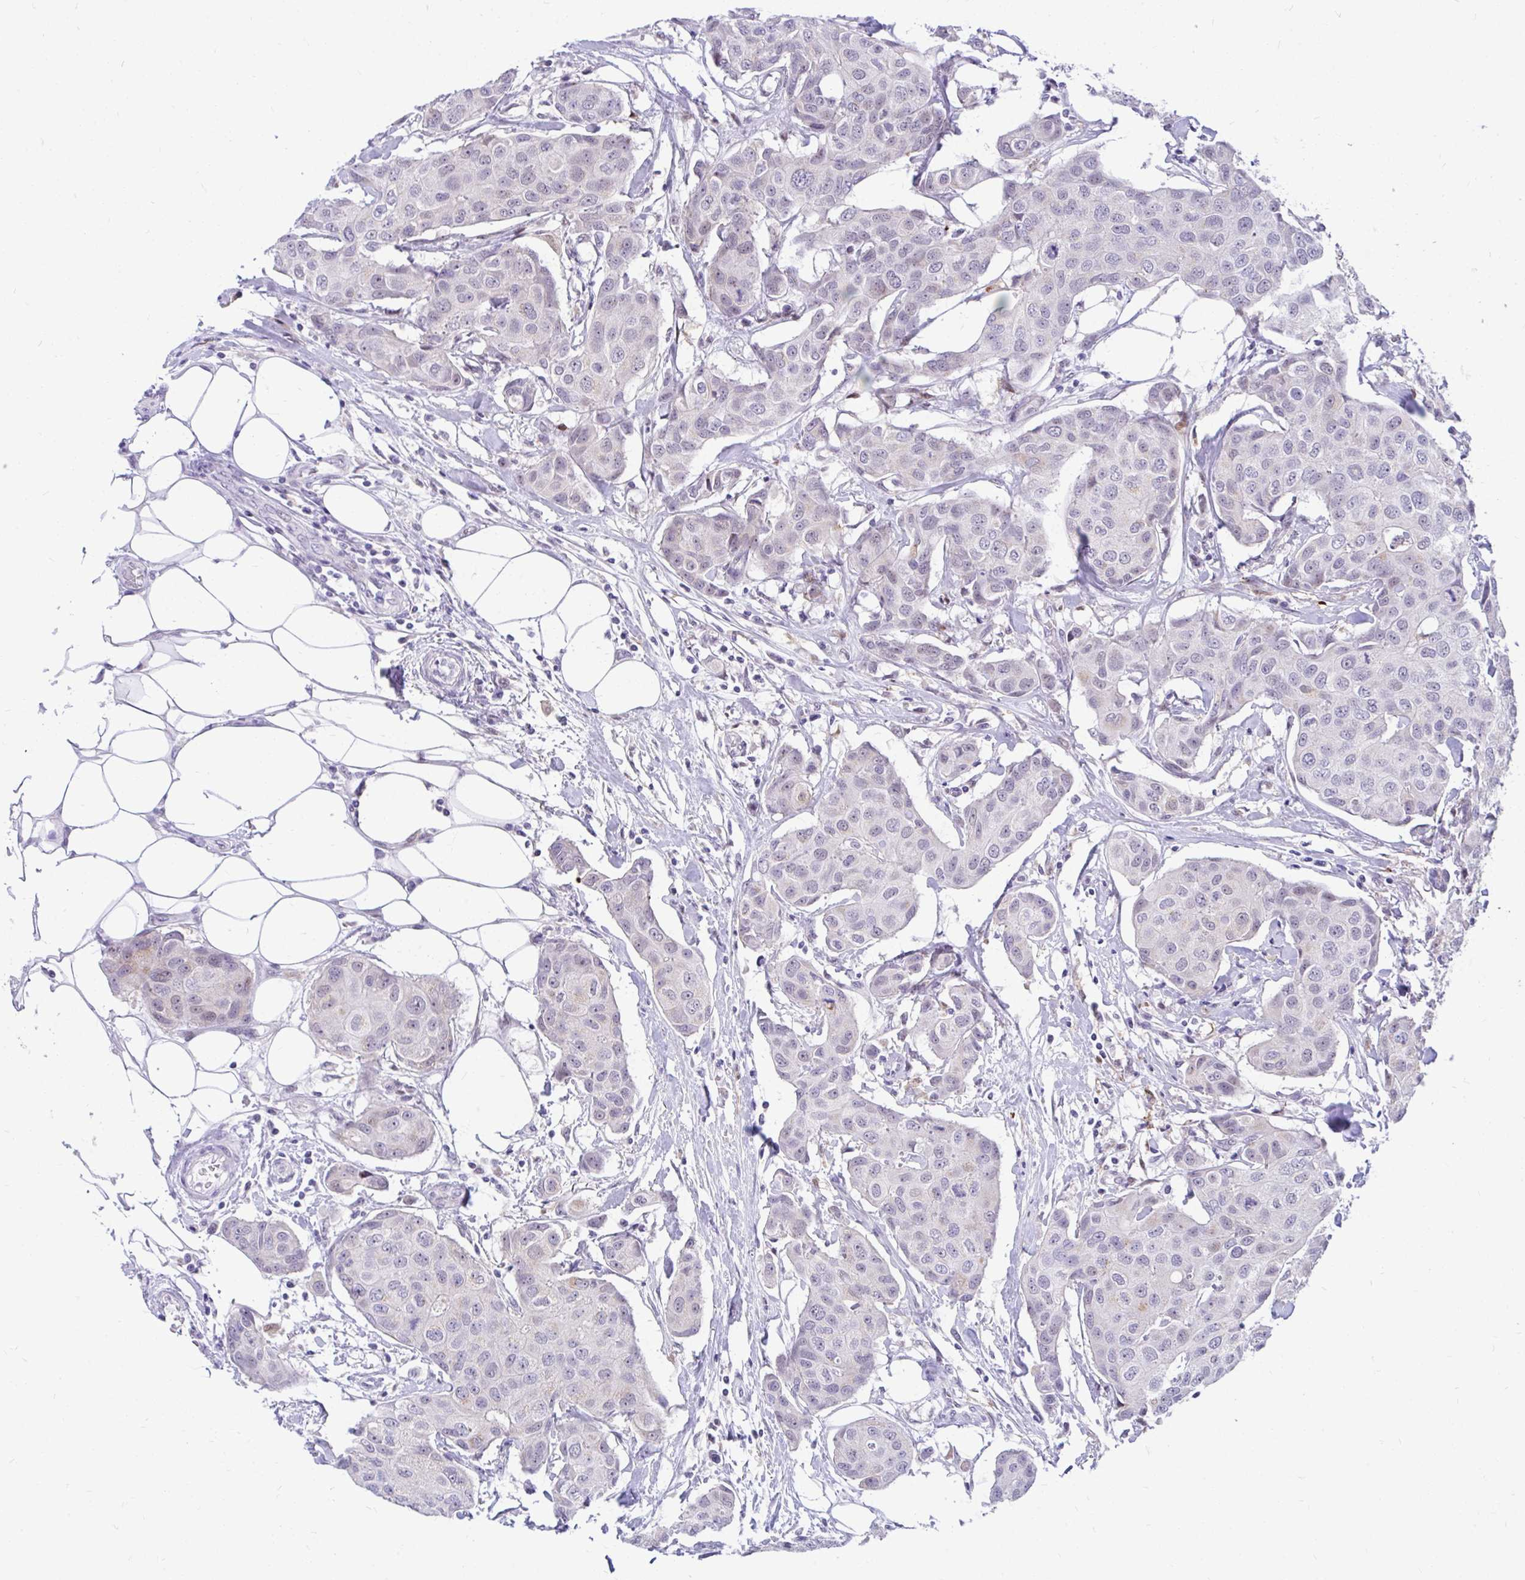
{"staining": {"intensity": "negative", "quantity": "none", "location": "none"}, "tissue": "breast cancer", "cell_type": "Tumor cells", "image_type": "cancer", "snomed": [{"axis": "morphology", "description": "Duct carcinoma"}, {"axis": "topography", "description": "Breast"}, {"axis": "topography", "description": "Lymph node"}], "caption": "Tumor cells show no significant positivity in breast infiltrating ductal carcinoma.", "gene": "GLB1L2", "patient": {"sex": "female", "age": 80}}